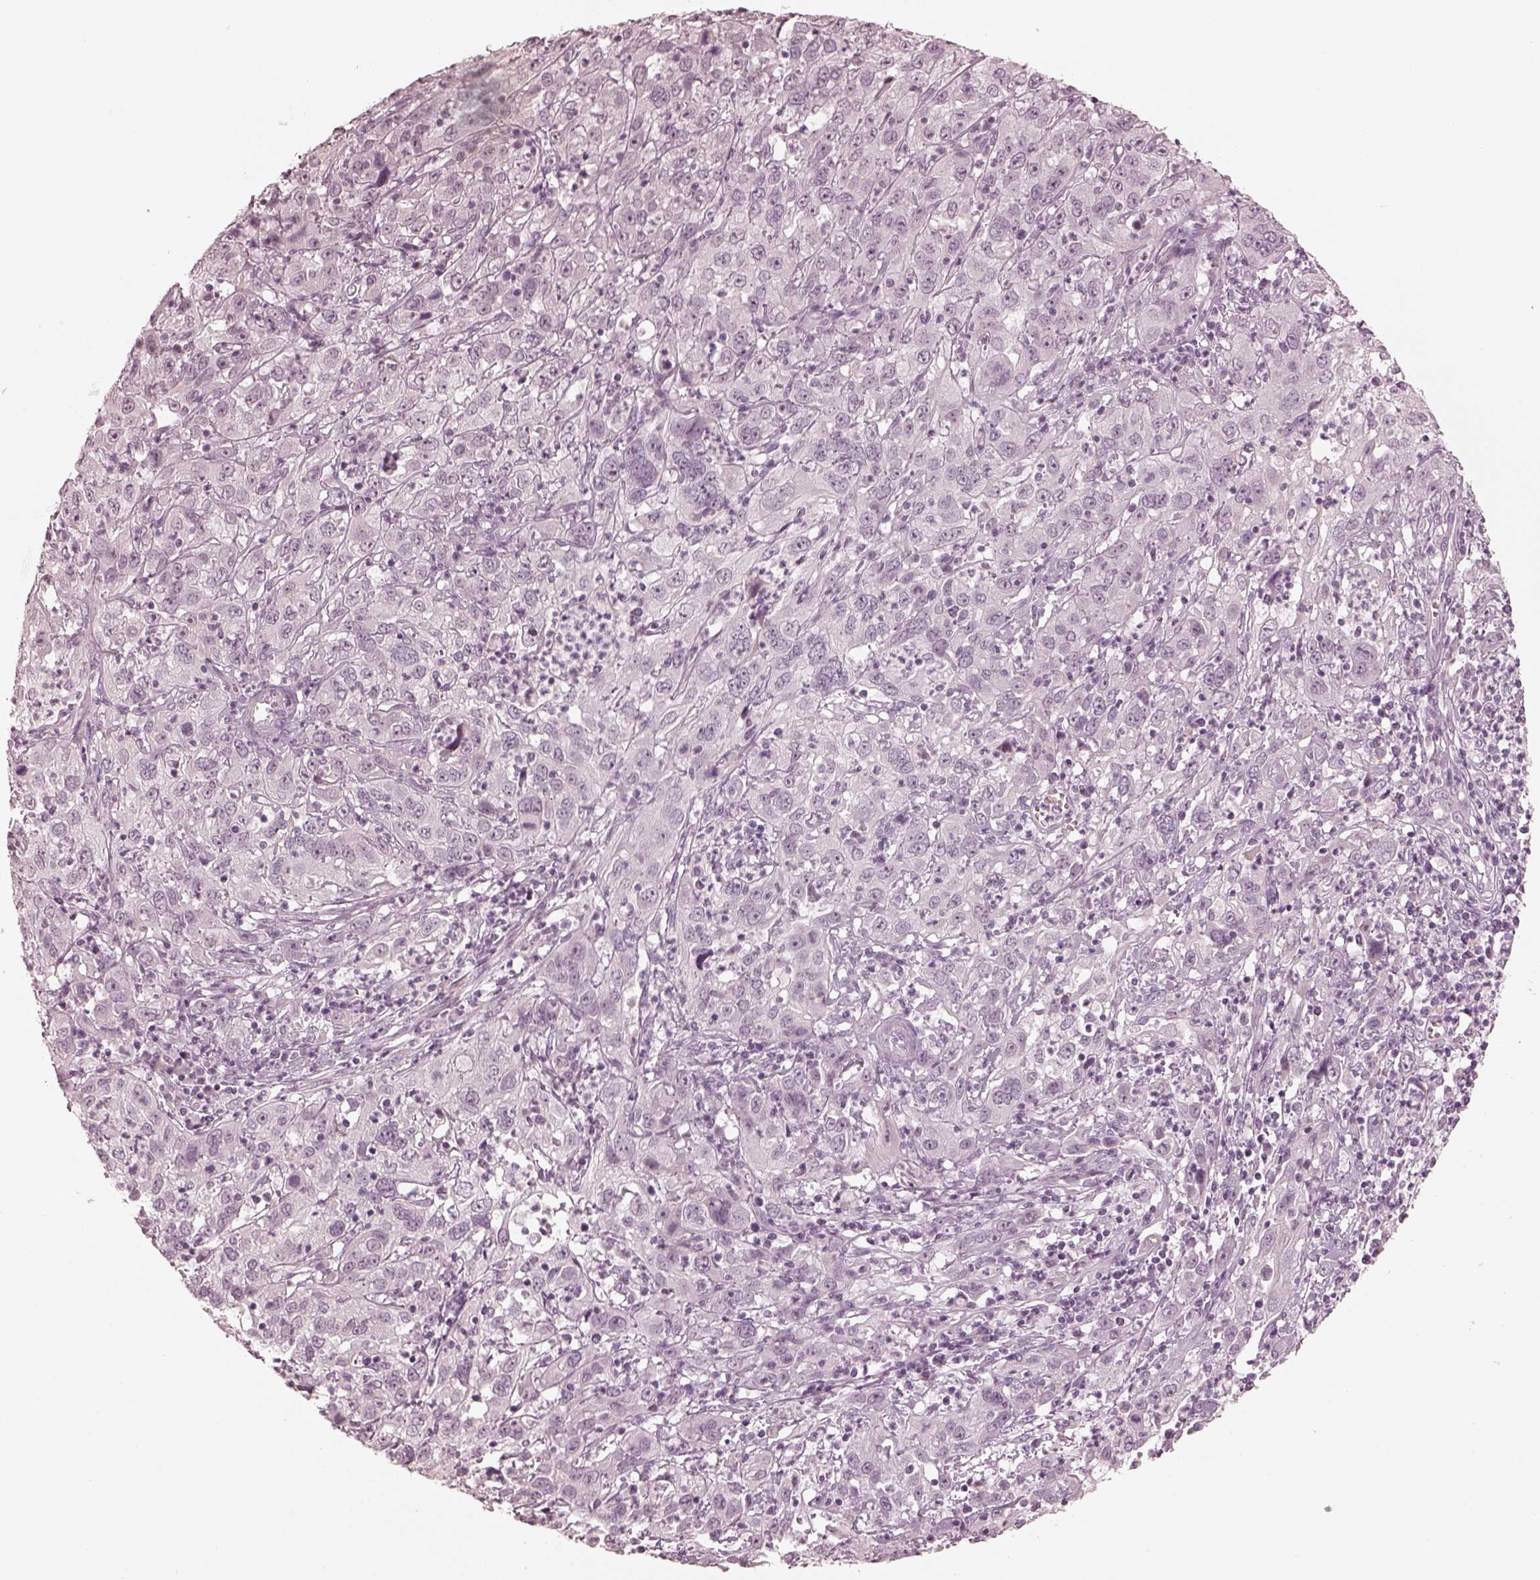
{"staining": {"intensity": "negative", "quantity": "none", "location": "none"}, "tissue": "cervical cancer", "cell_type": "Tumor cells", "image_type": "cancer", "snomed": [{"axis": "morphology", "description": "Squamous cell carcinoma, NOS"}, {"axis": "topography", "description": "Cervix"}], "caption": "Protein analysis of cervical cancer (squamous cell carcinoma) demonstrates no significant expression in tumor cells. Brightfield microscopy of immunohistochemistry stained with DAB (brown) and hematoxylin (blue), captured at high magnification.", "gene": "CALR3", "patient": {"sex": "female", "age": 32}}